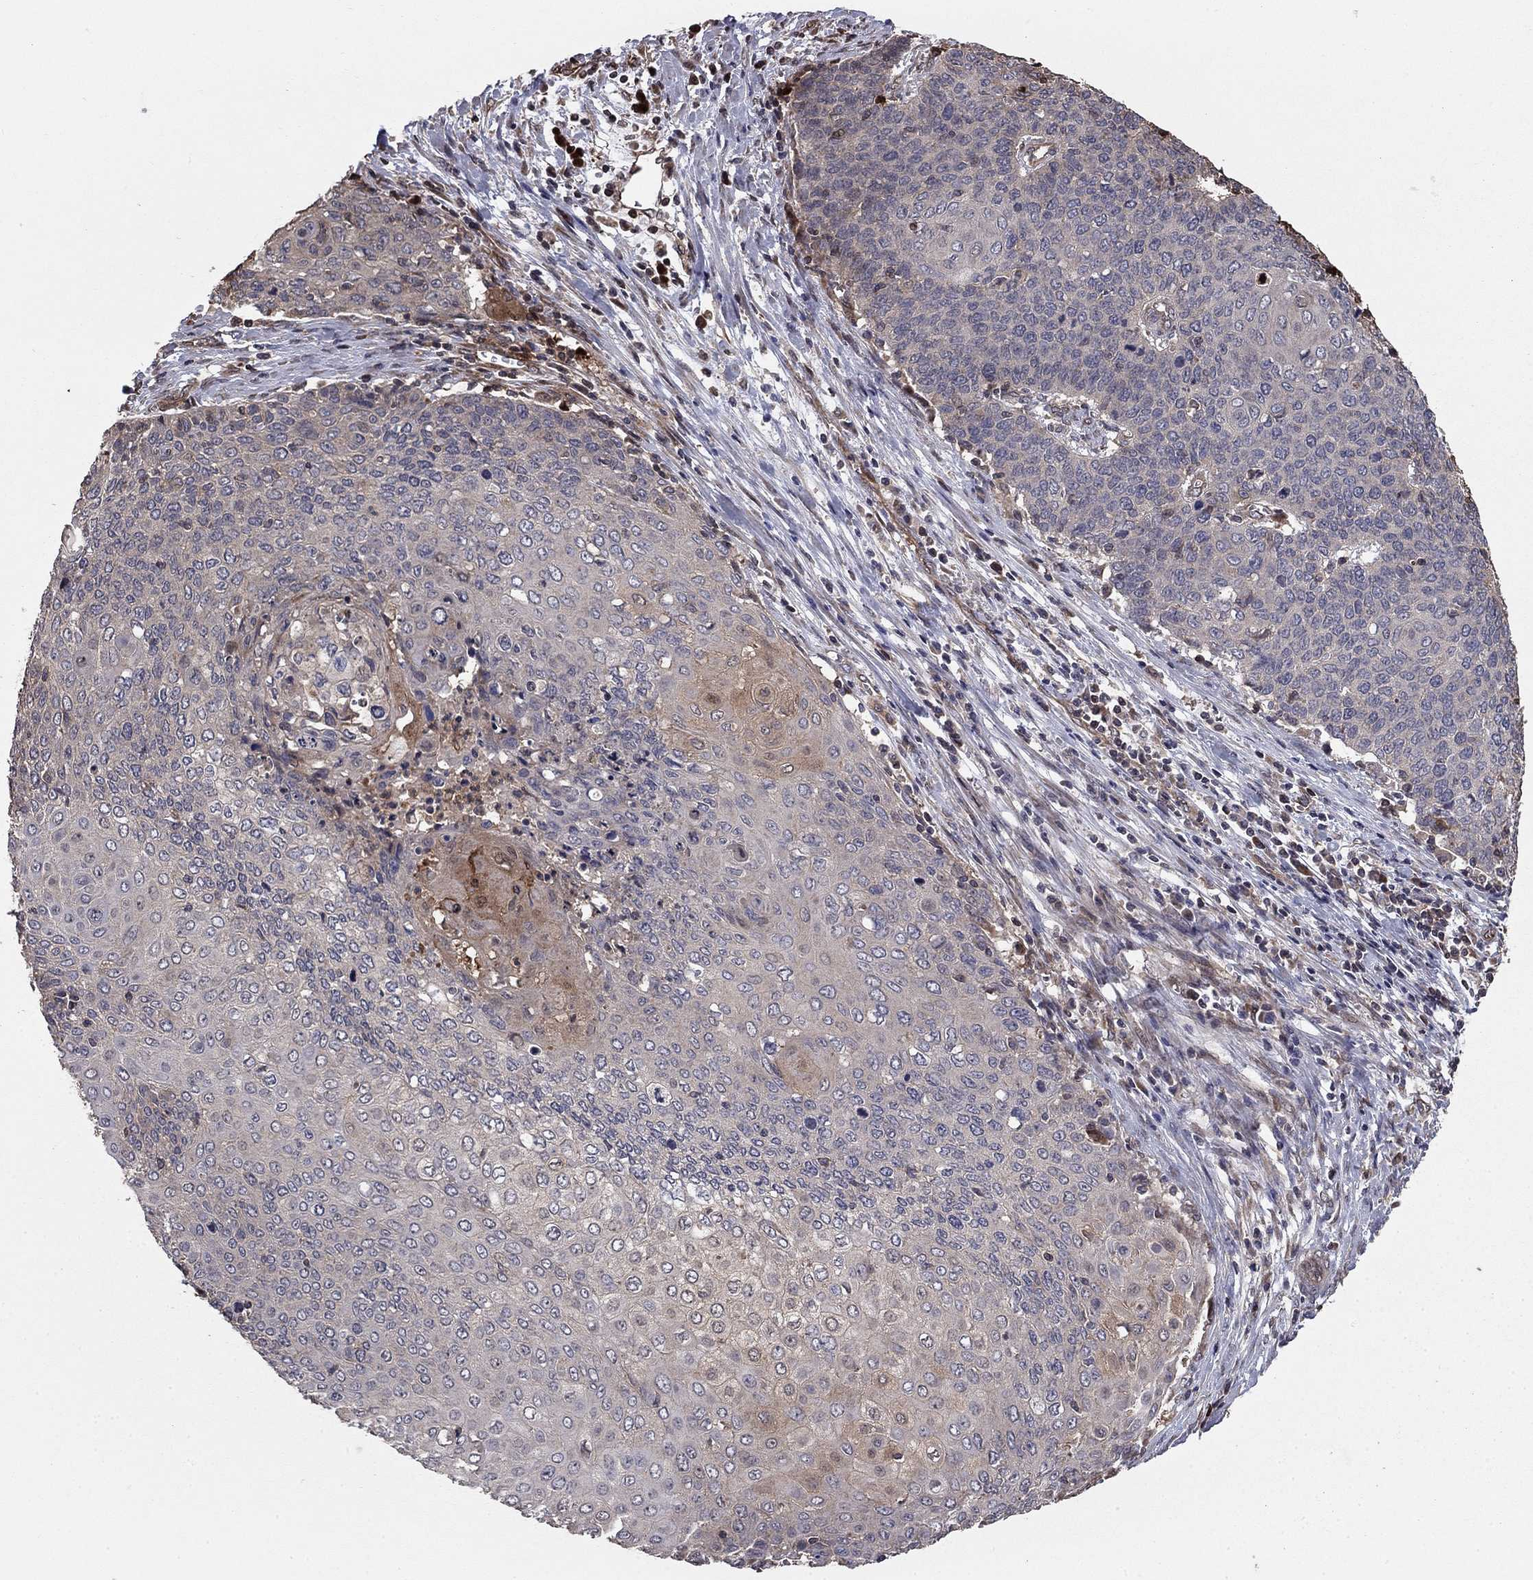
{"staining": {"intensity": "negative", "quantity": "none", "location": "none"}, "tissue": "cervical cancer", "cell_type": "Tumor cells", "image_type": "cancer", "snomed": [{"axis": "morphology", "description": "Squamous cell carcinoma, NOS"}, {"axis": "topography", "description": "Cervix"}], "caption": "Human cervical squamous cell carcinoma stained for a protein using immunohistochemistry (IHC) exhibits no expression in tumor cells.", "gene": "GYG1", "patient": {"sex": "female", "age": 39}}